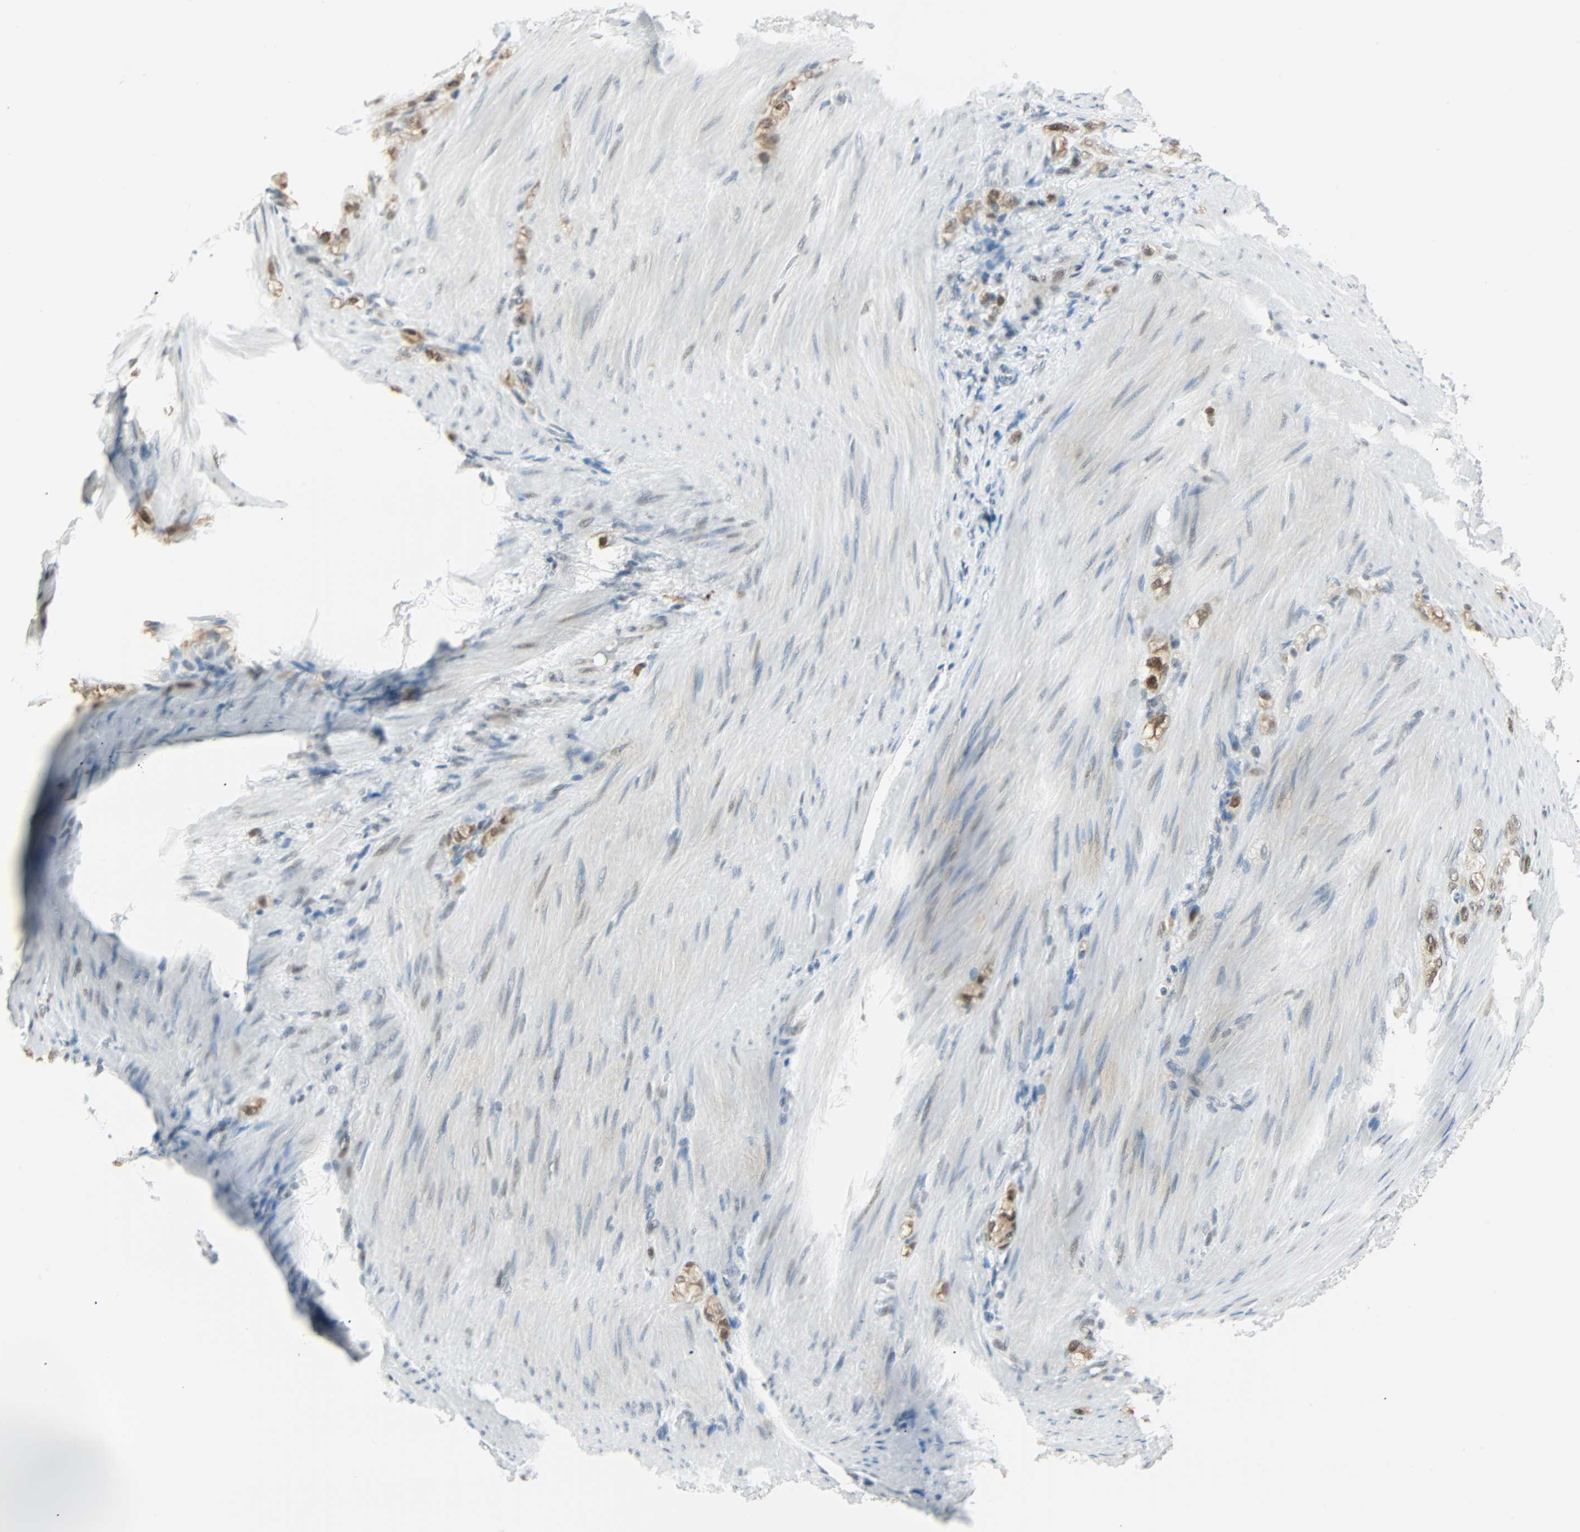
{"staining": {"intensity": "moderate", "quantity": ">75%", "location": "nuclear"}, "tissue": "stomach cancer", "cell_type": "Tumor cells", "image_type": "cancer", "snomed": [{"axis": "morphology", "description": "Adenocarcinoma, NOS"}, {"axis": "topography", "description": "Stomach"}], "caption": "A micrograph of human stomach cancer stained for a protein shows moderate nuclear brown staining in tumor cells.", "gene": "NELFE", "patient": {"sex": "male", "age": 82}}